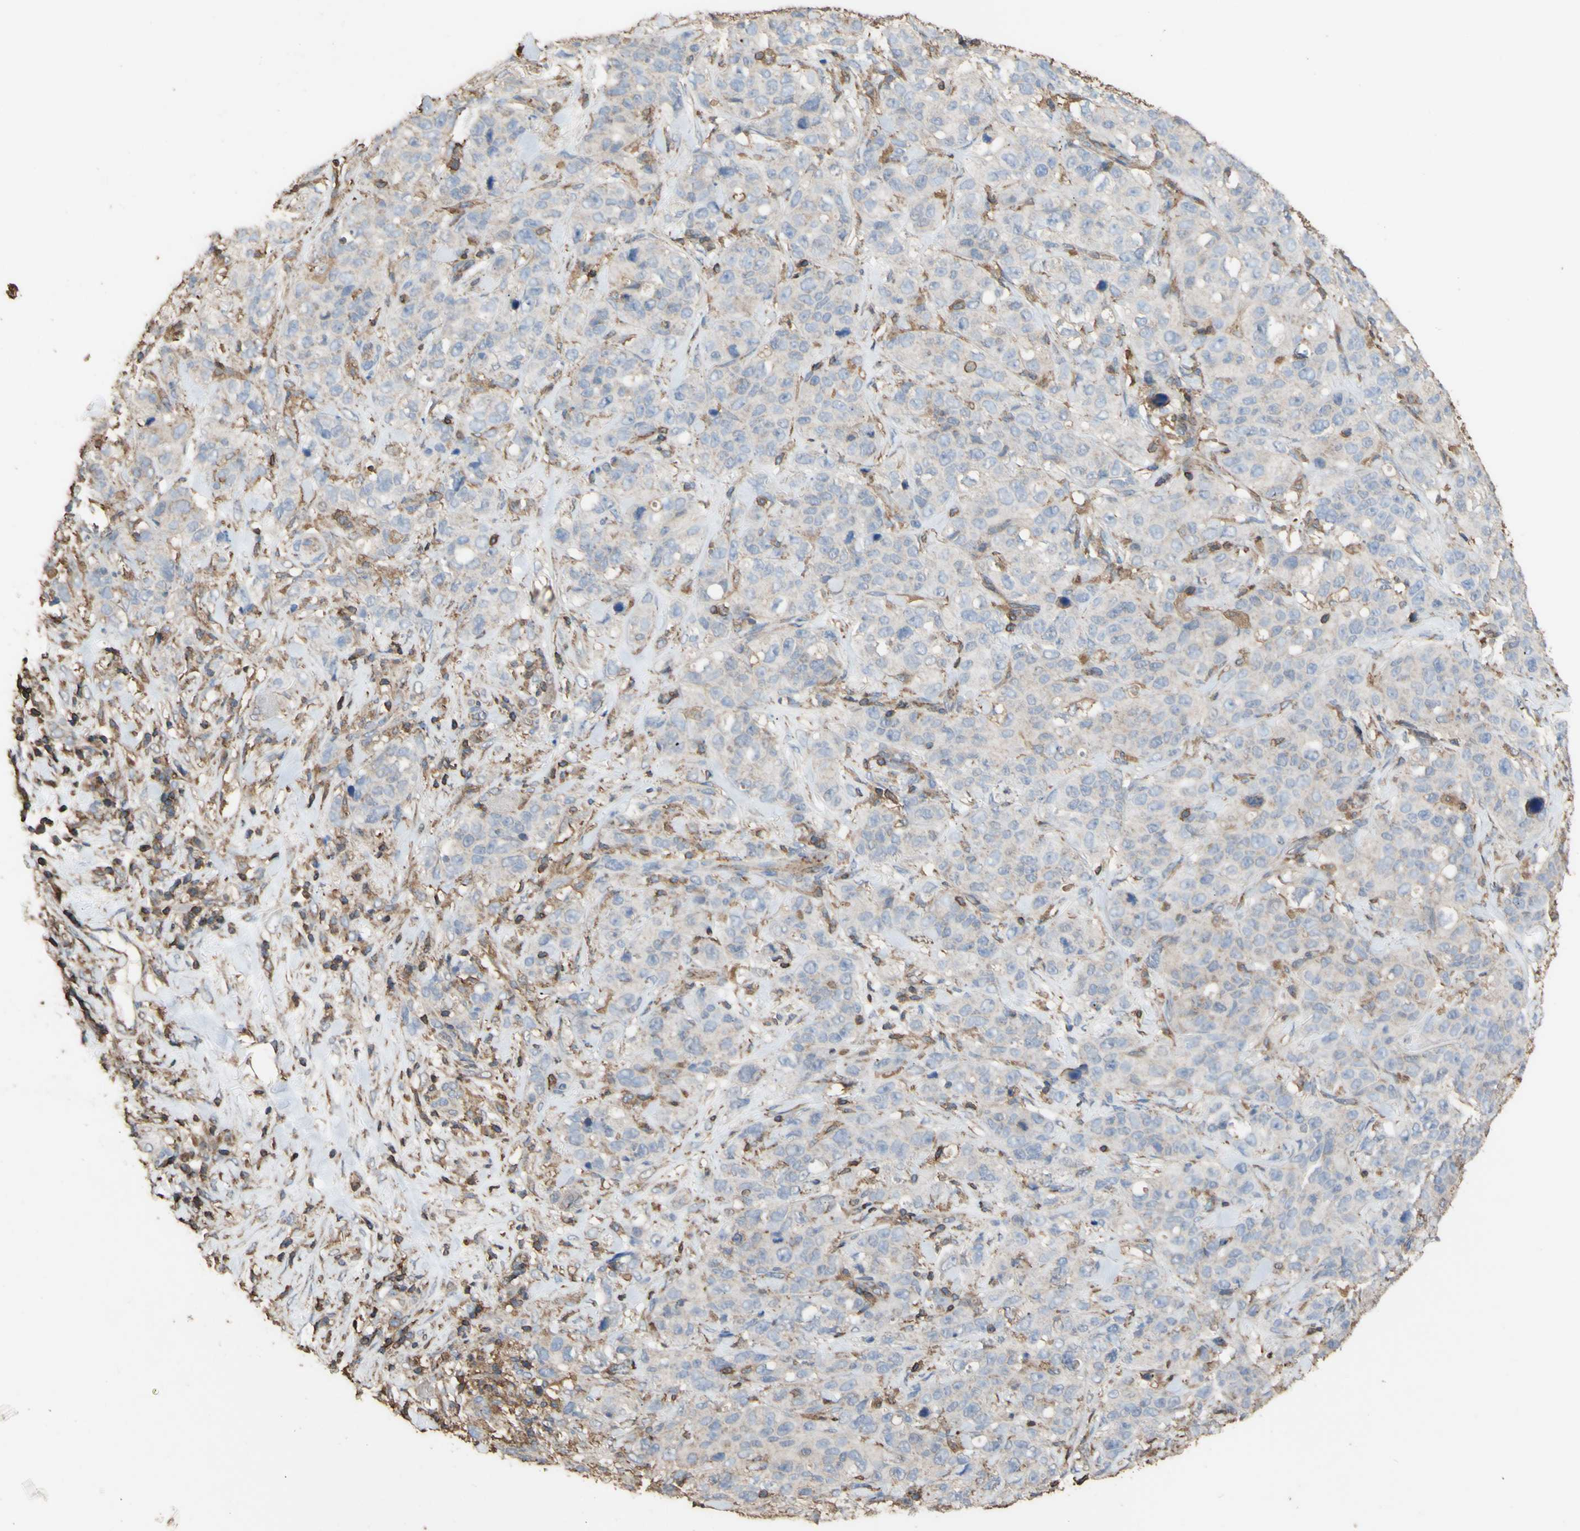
{"staining": {"intensity": "negative", "quantity": "none", "location": "none"}, "tissue": "stomach cancer", "cell_type": "Tumor cells", "image_type": "cancer", "snomed": [{"axis": "morphology", "description": "Adenocarcinoma, NOS"}, {"axis": "topography", "description": "Stomach"}], "caption": "Immunohistochemistry (IHC) photomicrograph of stomach cancer stained for a protein (brown), which exhibits no positivity in tumor cells. Brightfield microscopy of immunohistochemistry (IHC) stained with DAB (3,3'-diaminobenzidine) (brown) and hematoxylin (blue), captured at high magnification.", "gene": "ALDH9A1", "patient": {"sex": "male", "age": 48}}